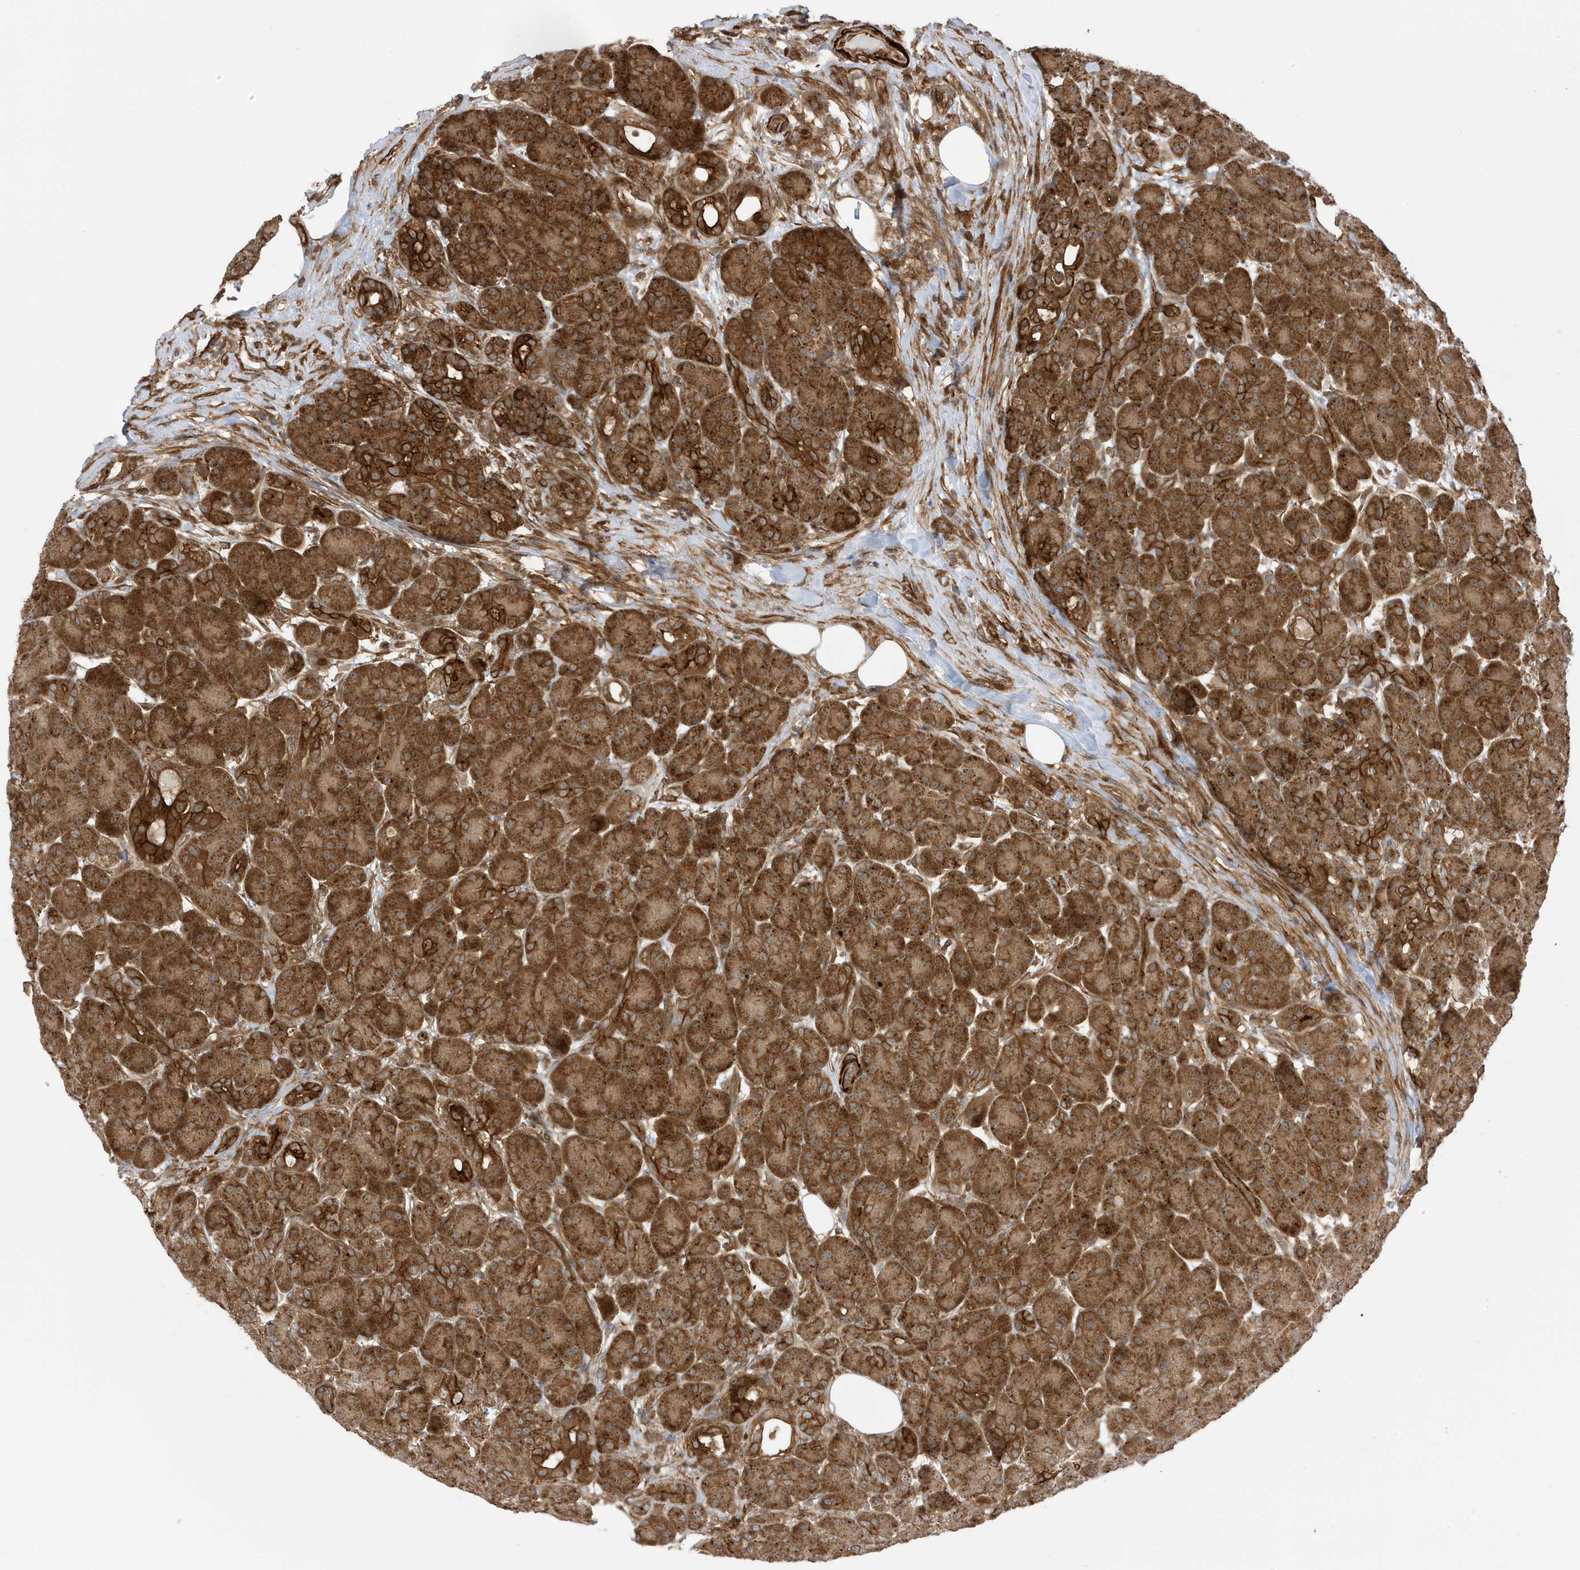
{"staining": {"intensity": "strong", "quantity": ">75%", "location": "cytoplasmic/membranous"}, "tissue": "pancreas", "cell_type": "Exocrine glandular cells", "image_type": "normal", "snomed": [{"axis": "morphology", "description": "Normal tissue, NOS"}, {"axis": "topography", "description": "Pancreas"}], "caption": "Unremarkable pancreas was stained to show a protein in brown. There is high levels of strong cytoplasmic/membranous staining in approximately >75% of exocrine glandular cells.", "gene": "CDC42EP3", "patient": {"sex": "male", "age": 63}}